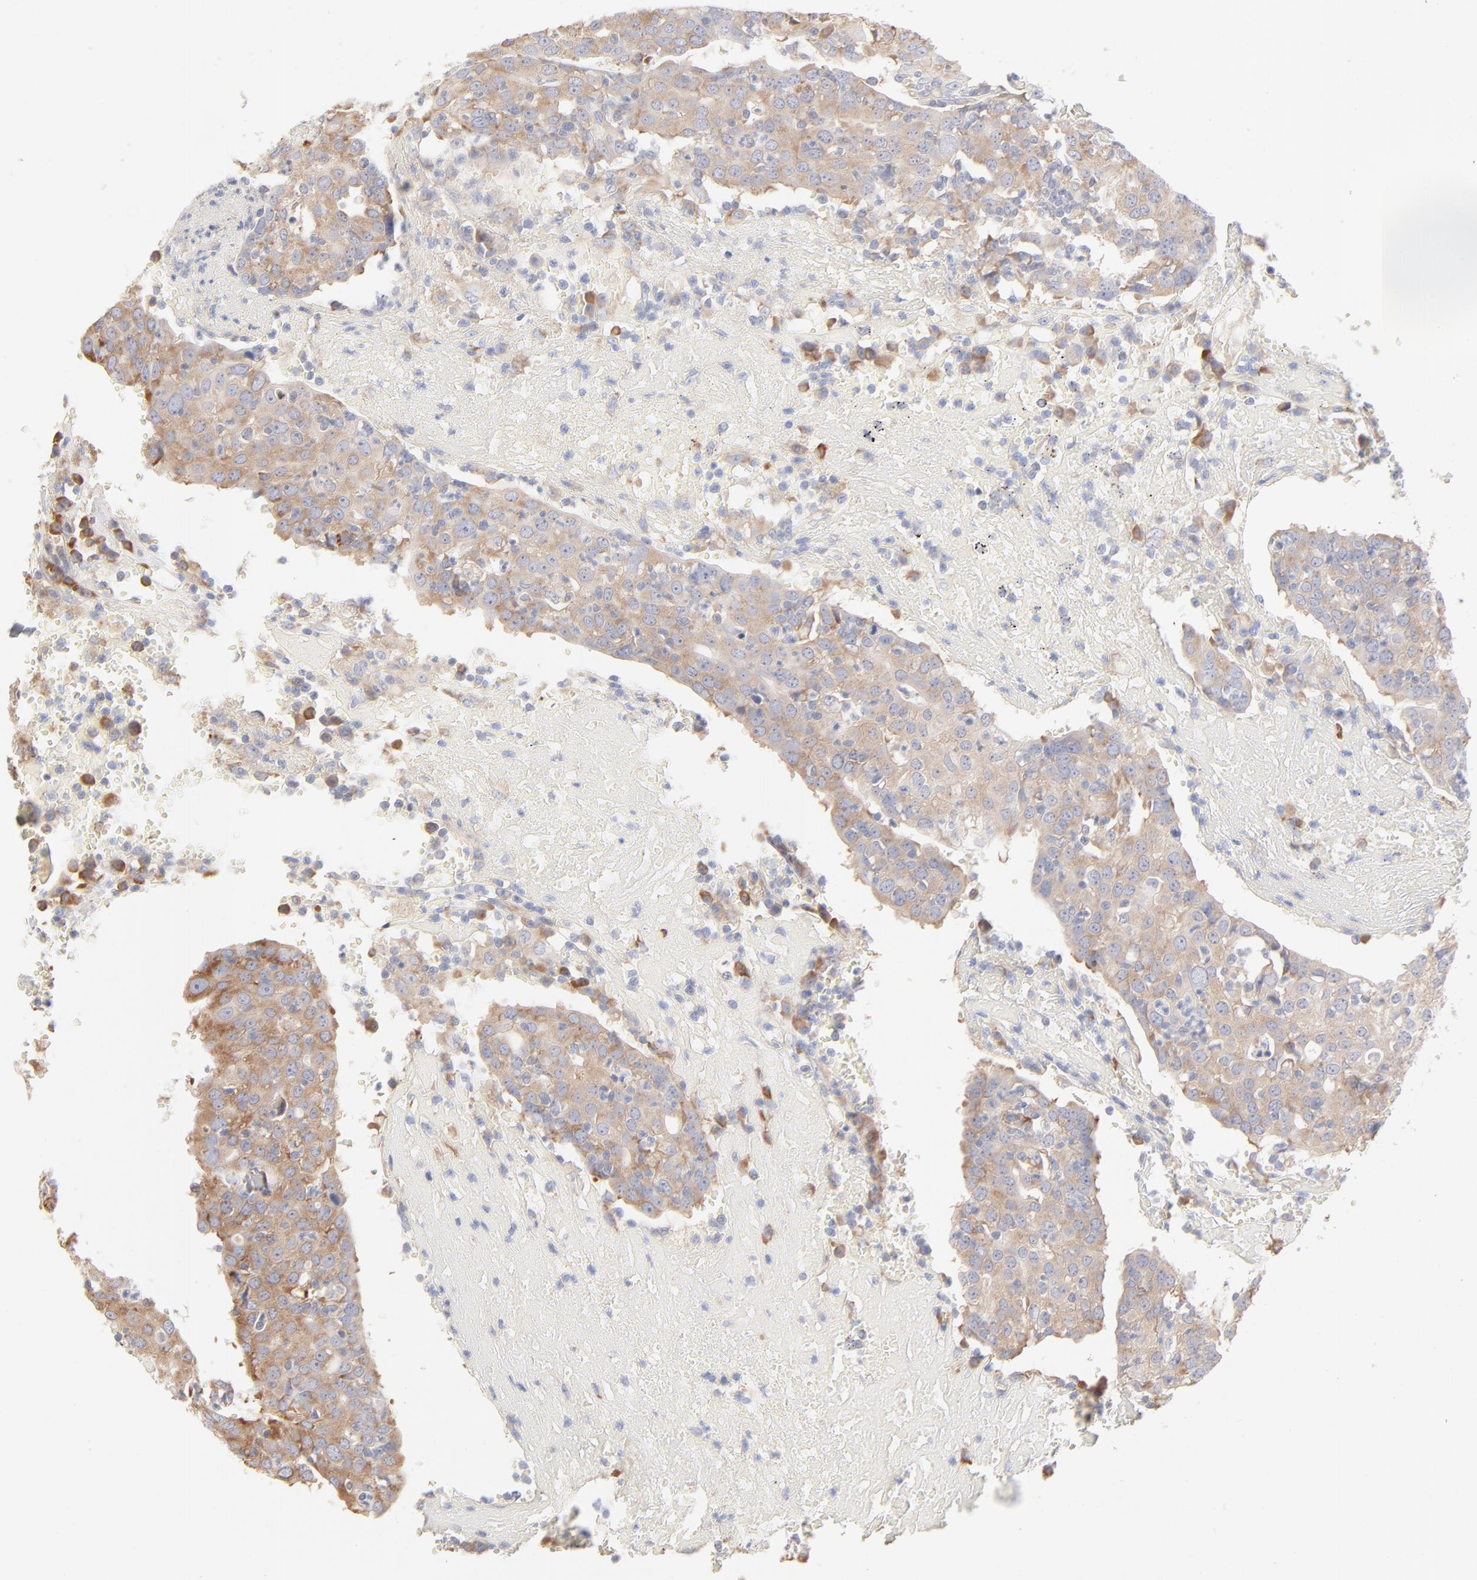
{"staining": {"intensity": "moderate", "quantity": ">75%", "location": "cytoplasmic/membranous"}, "tissue": "head and neck cancer", "cell_type": "Tumor cells", "image_type": "cancer", "snomed": [{"axis": "morphology", "description": "Adenocarcinoma, NOS"}, {"axis": "topography", "description": "Salivary gland"}, {"axis": "topography", "description": "Head-Neck"}], "caption": "Immunohistochemical staining of head and neck adenocarcinoma displays moderate cytoplasmic/membranous protein staining in about >75% of tumor cells. (DAB (3,3'-diaminobenzidine) IHC with brightfield microscopy, high magnification).", "gene": "RPS21", "patient": {"sex": "female", "age": 65}}